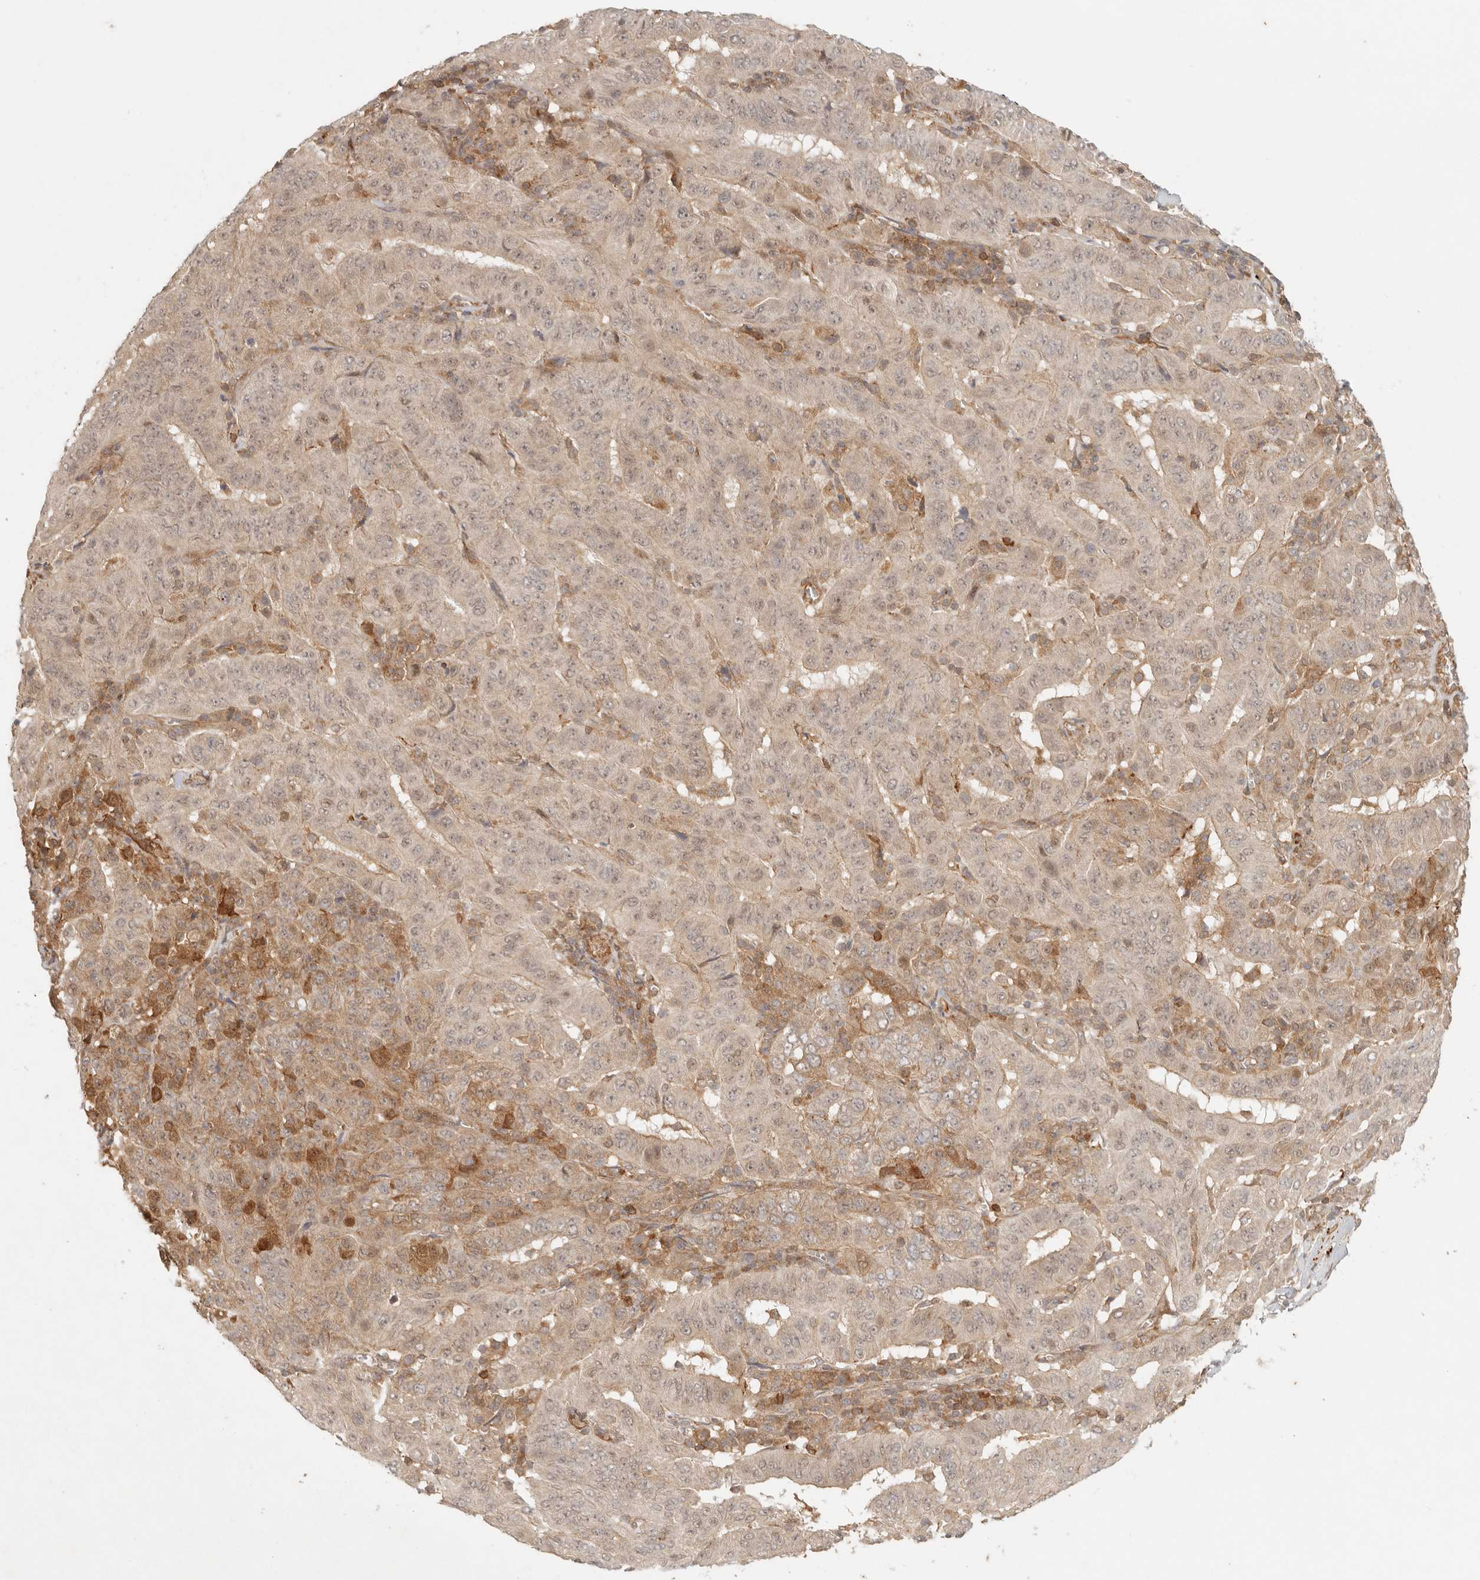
{"staining": {"intensity": "weak", "quantity": ">75%", "location": "cytoplasmic/membranous,nuclear"}, "tissue": "pancreatic cancer", "cell_type": "Tumor cells", "image_type": "cancer", "snomed": [{"axis": "morphology", "description": "Adenocarcinoma, NOS"}, {"axis": "topography", "description": "Pancreas"}], "caption": "A micrograph of pancreatic cancer (adenocarcinoma) stained for a protein displays weak cytoplasmic/membranous and nuclear brown staining in tumor cells. (DAB IHC, brown staining for protein, blue staining for nuclei).", "gene": "AHDC1", "patient": {"sex": "male", "age": 63}}